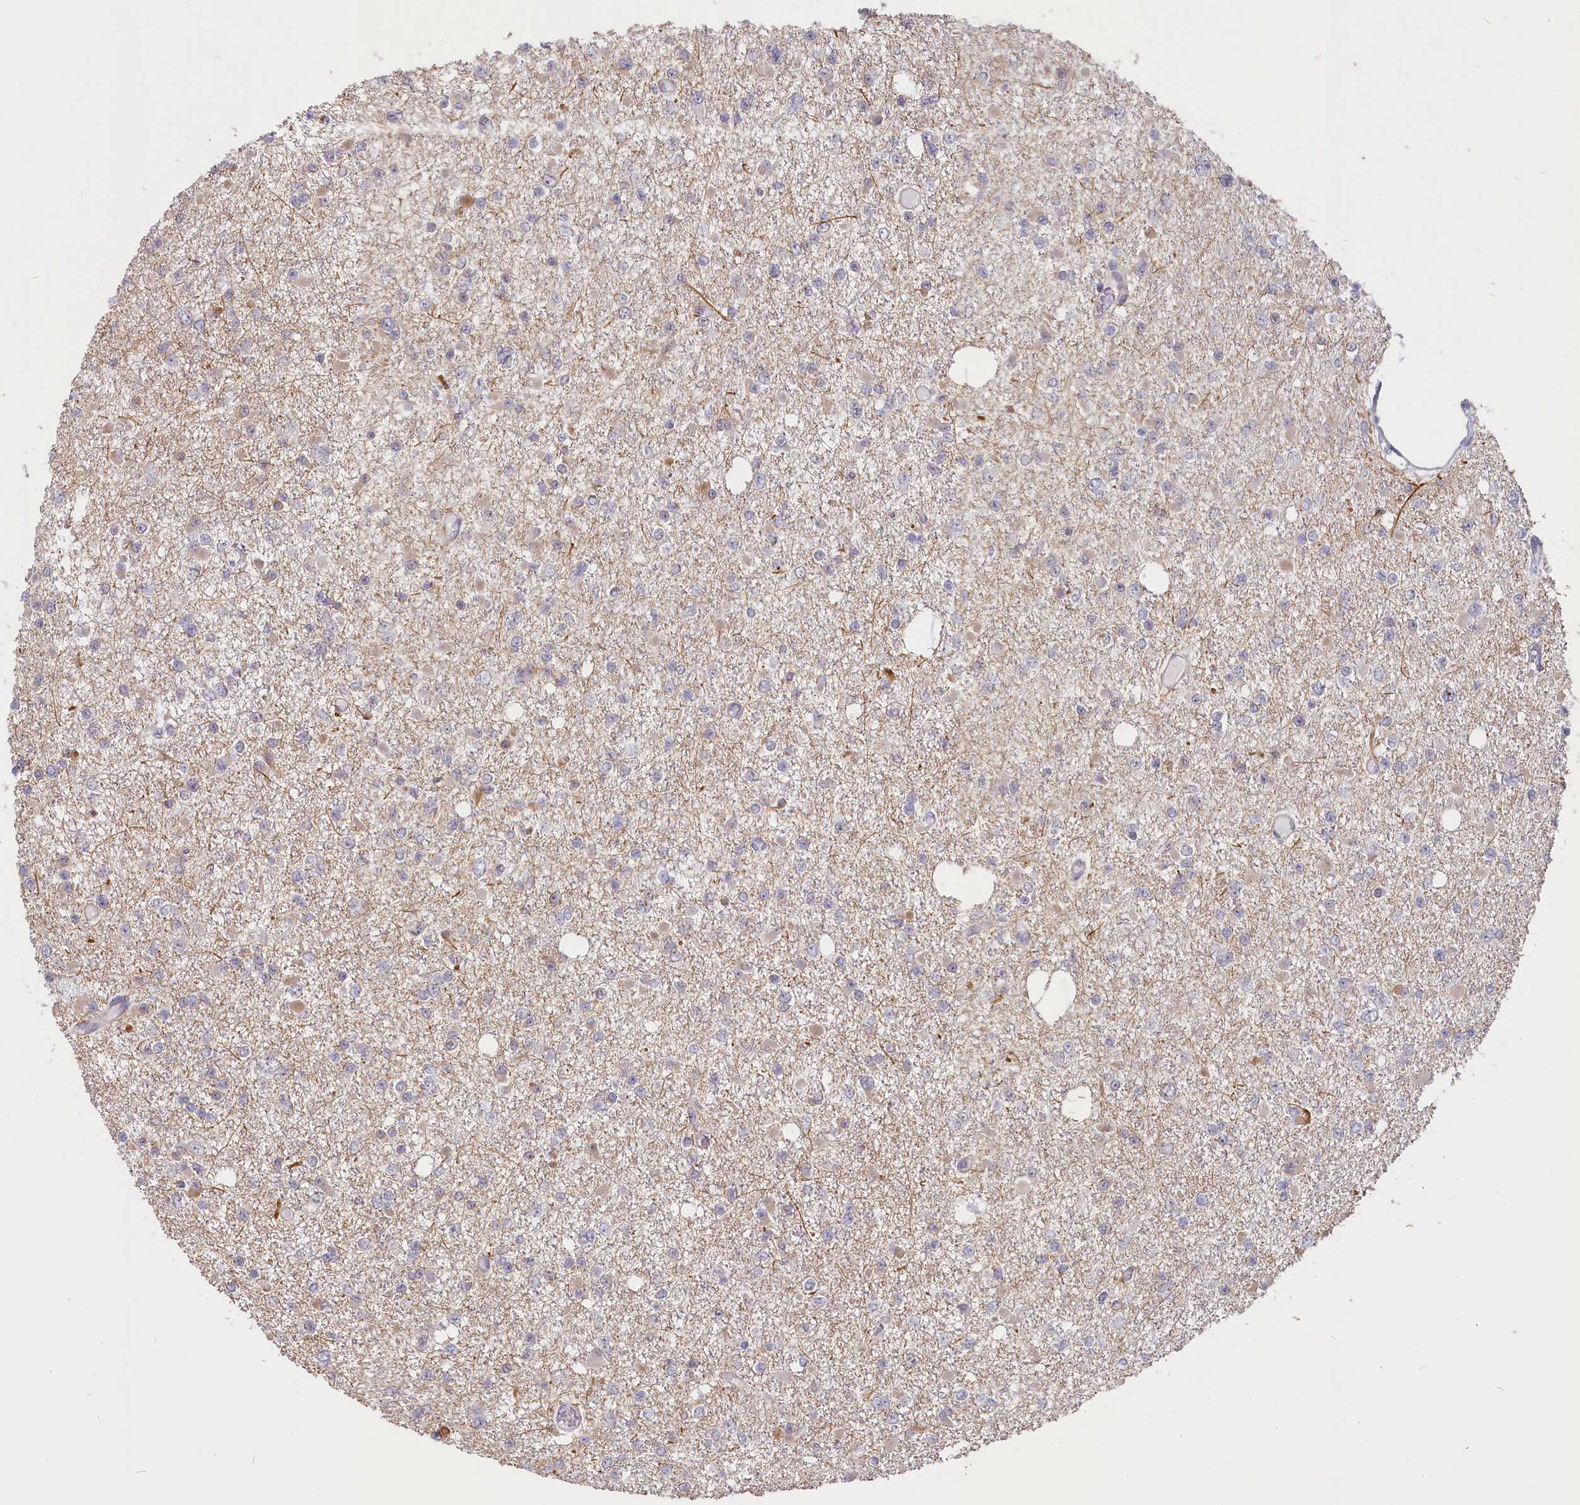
{"staining": {"intensity": "weak", "quantity": "<25%", "location": "cytoplasmic/membranous"}, "tissue": "glioma", "cell_type": "Tumor cells", "image_type": "cancer", "snomed": [{"axis": "morphology", "description": "Glioma, malignant, Low grade"}, {"axis": "topography", "description": "Brain"}], "caption": "IHC micrograph of human malignant glioma (low-grade) stained for a protein (brown), which exhibits no expression in tumor cells.", "gene": "C19orf44", "patient": {"sex": "female", "age": 22}}